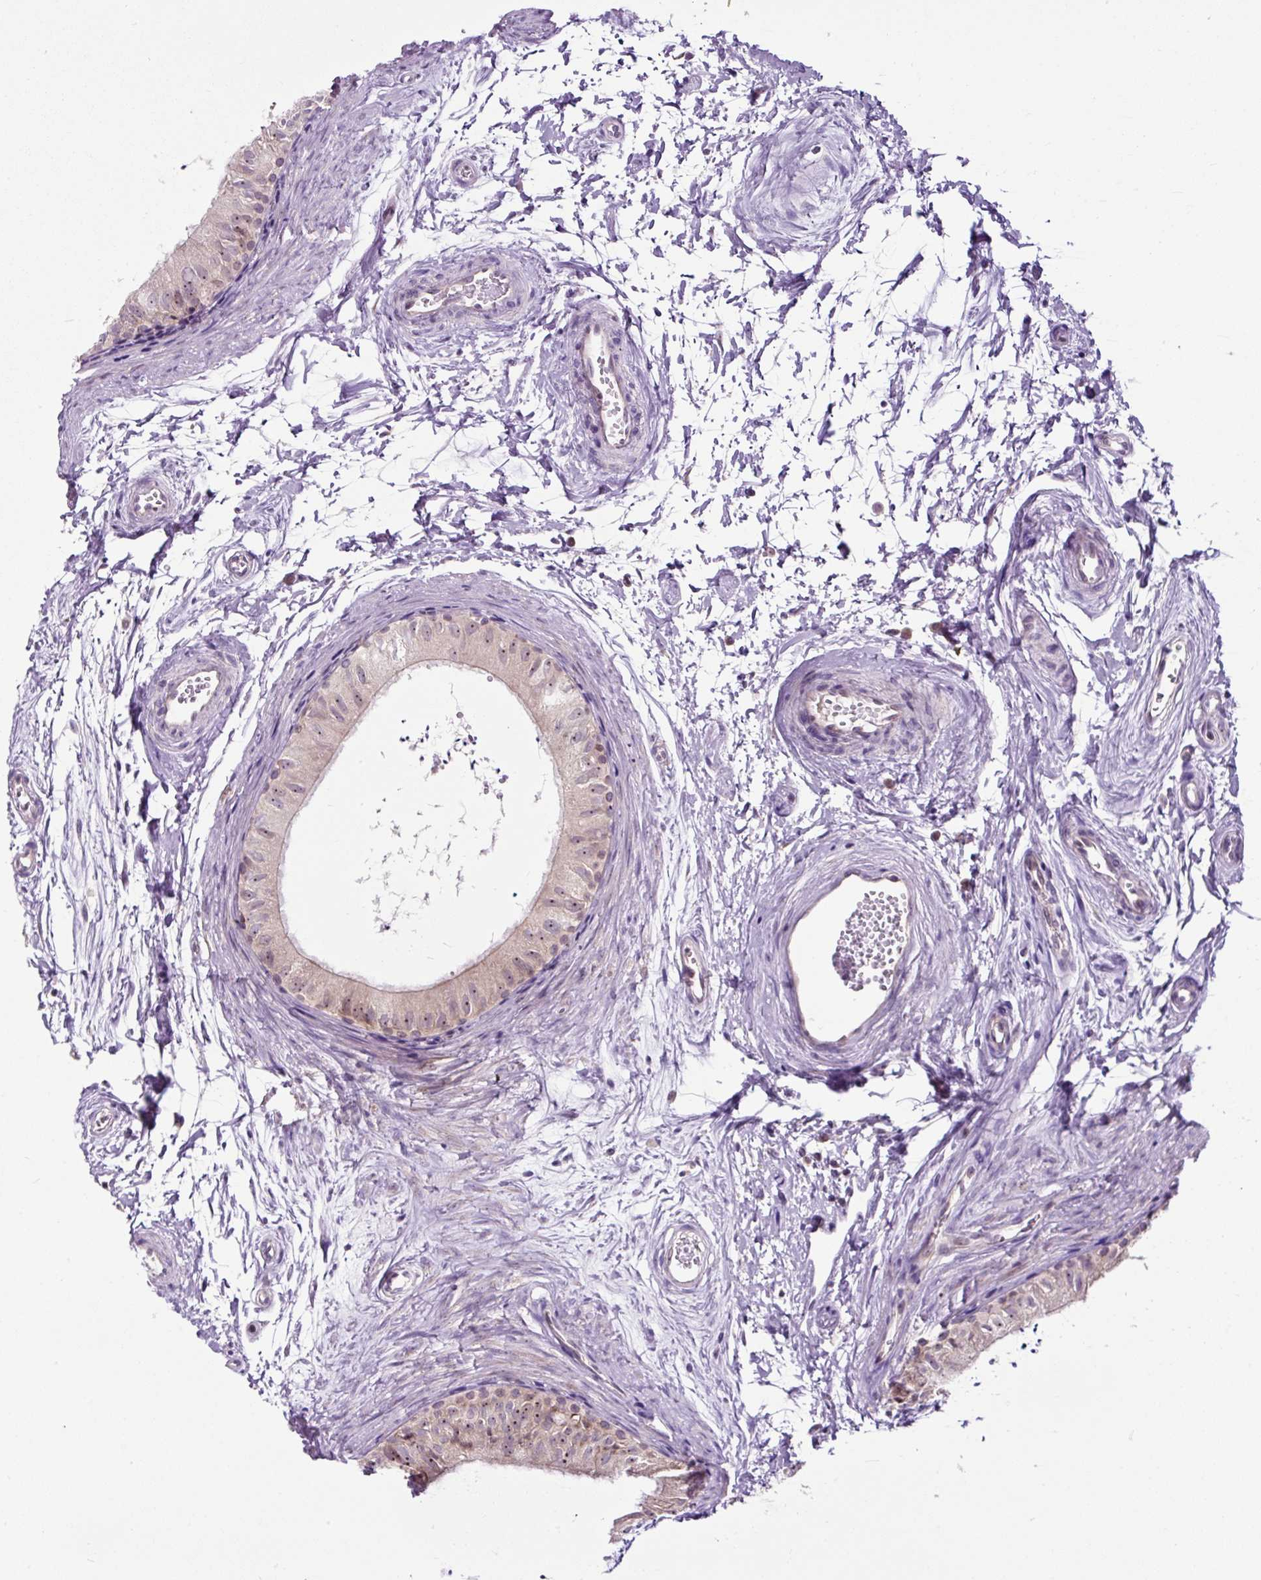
{"staining": {"intensity": "weak", "quantity": ">75%", "location": "cytoplasmic/membranous,nuclear"}, "tissue": "epididymis", "cell_type": "Glandular cells", "image_type": "normal", "snomed": [{"axis": "morphology", "description": "Normal tissue, NOS"}, {"axis": "topography", "description": "Epididymis"}], "caption": "The immunohistochemical stain highlights weak cytoplasmic/membranous,nuclear expression in glandular cells of unremarkable epididymis. (IHC, brightfield microscopy, high magnification).", "gene": "NOM1", "patient": {"sex": "male", "age": 56}}